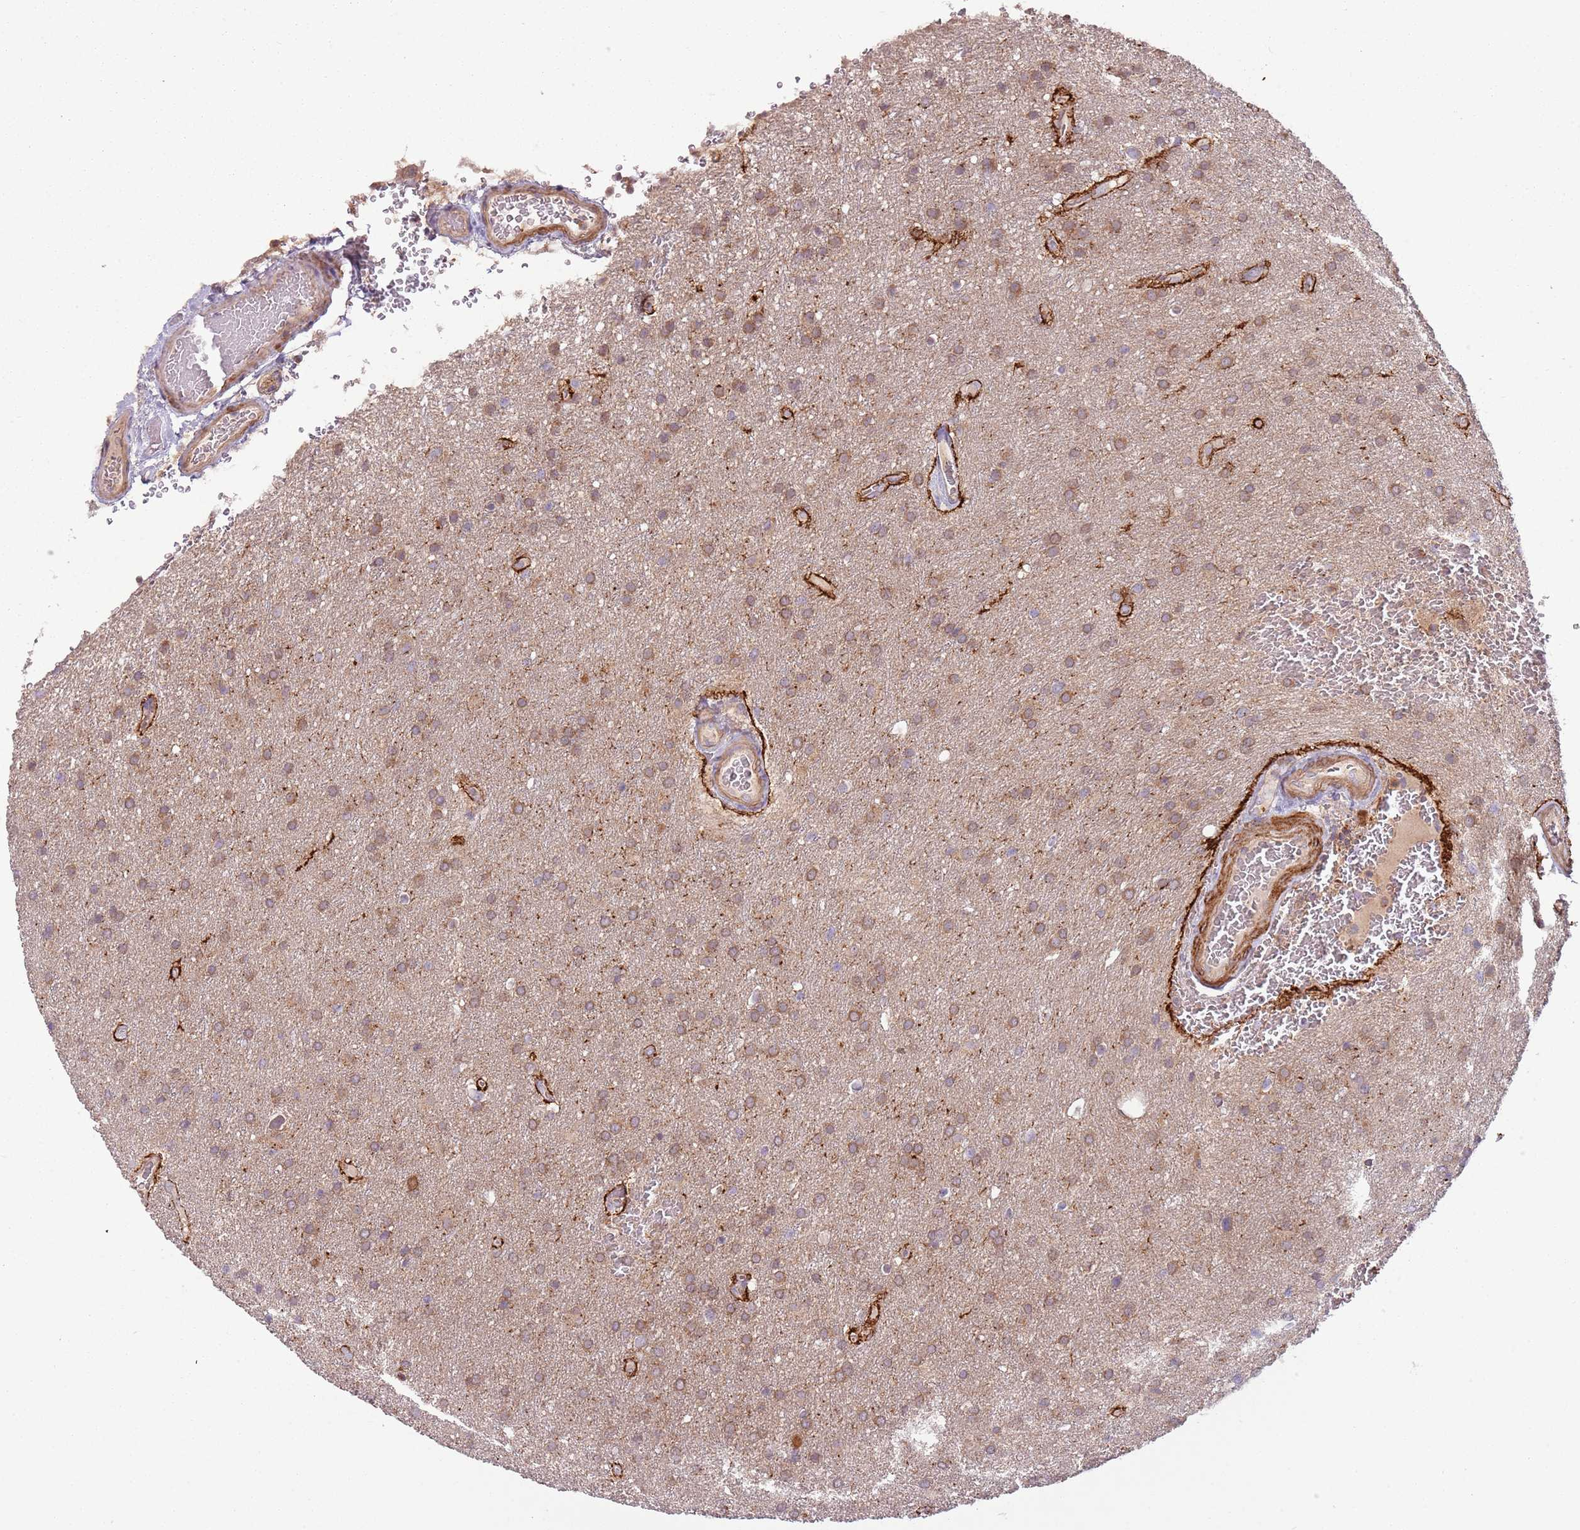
{"staining": {"intensity": "weak", "quantity": "25%-75%", "location": "cytoplasmic/membranous"}, "tissue": "glioma", "cell_type": "Tumor cells", "image_type": "cancer", "snomed": [{"axis": "morphology", "description": "Glioma, malignant, Low grade"}, {"axis": "topography", "description": "Brain"}], "caption": "High-magnification brightfield microscopy of malignant low-grade glioma stained with DAB (3,3'-diaminobenzidine) (brown) and counterstained with hematoxylin (blue). tumor cells exhibit weak cytoplasmic/membranous expression is present in about25%-75% of cells.", "gene": "DTD2", "patient": {"sex": "female", "age": 32}}